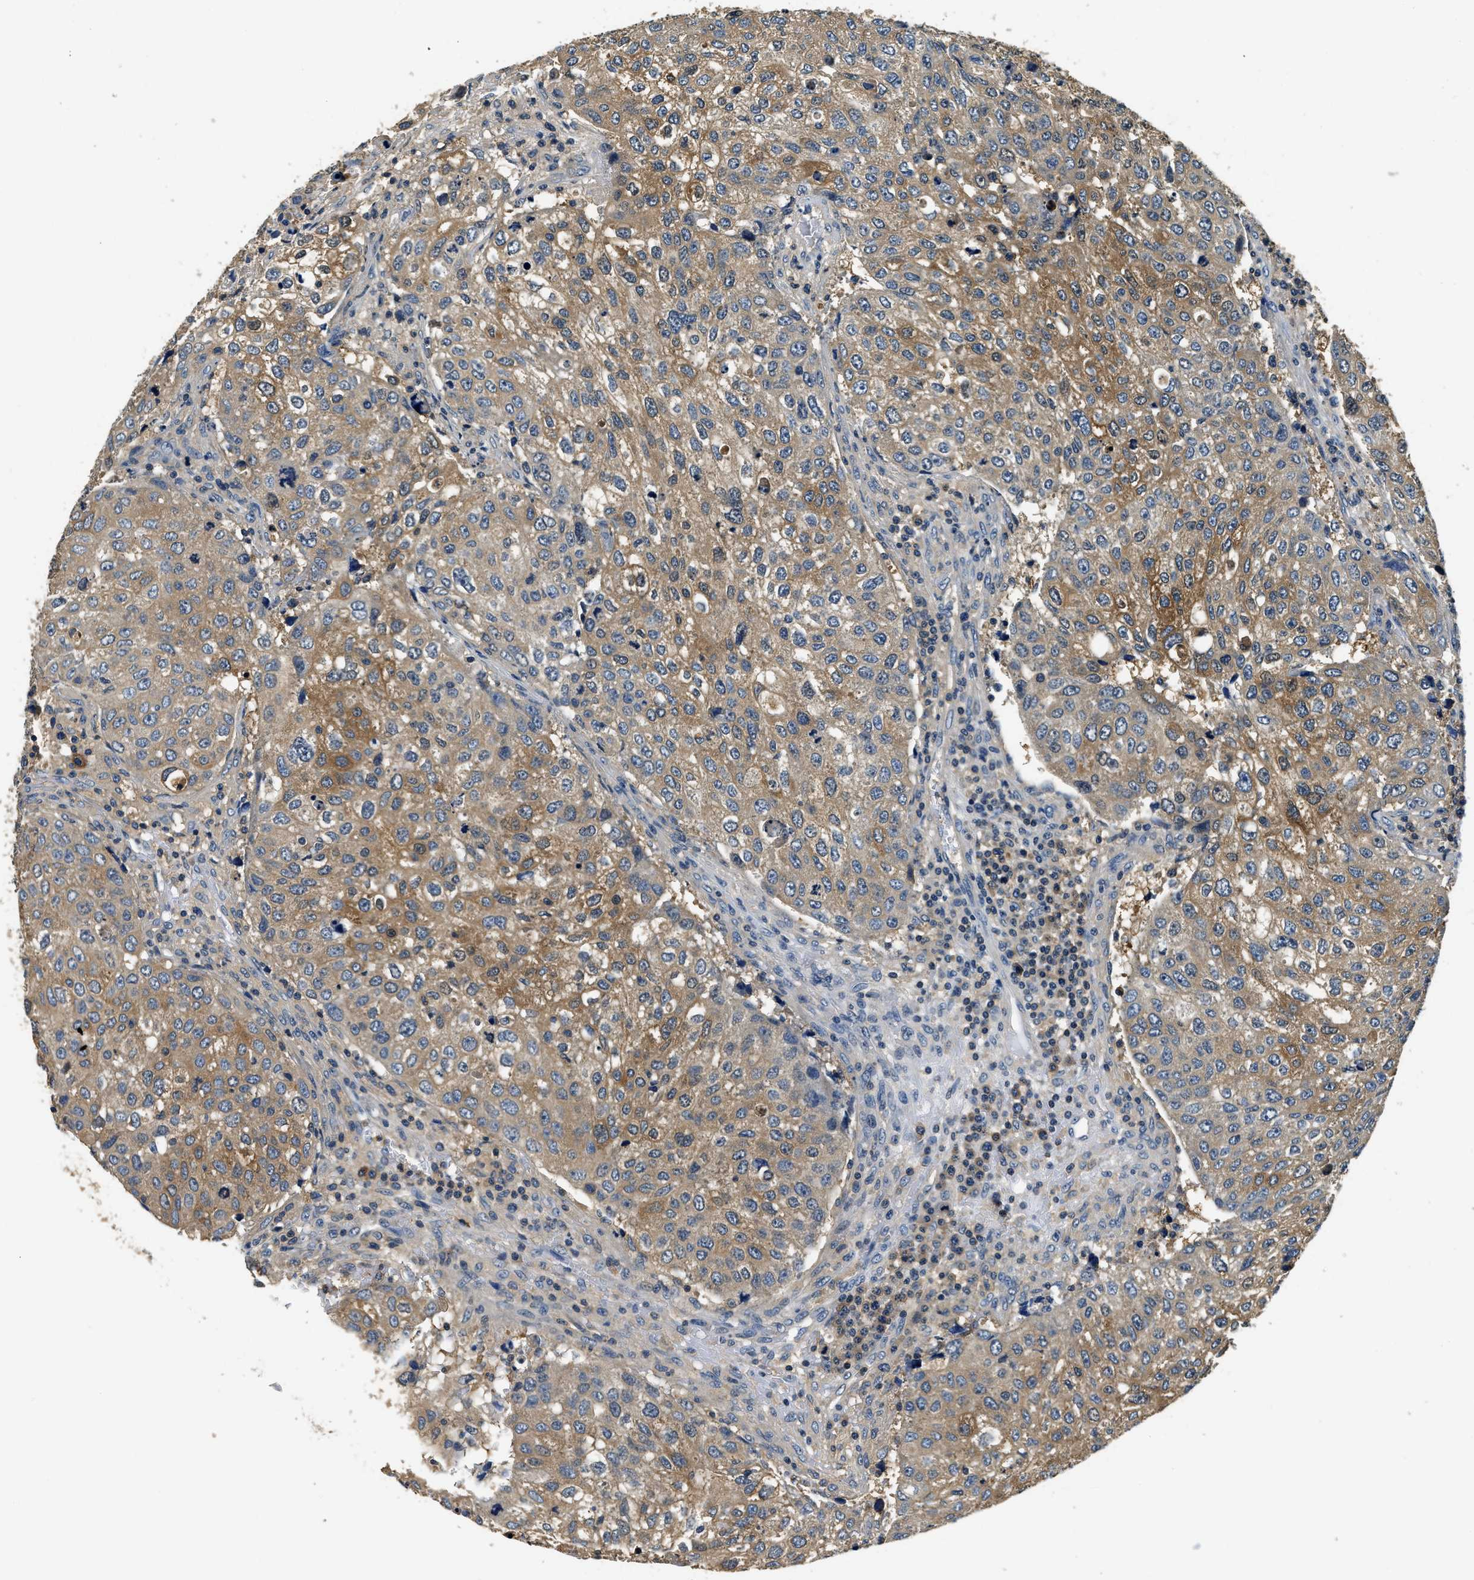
{"staining": {"intensity": "moderate", "quantity": ">75%", "location": "cytoplasmic/membranous"}, "tissue": "urothelial cancer", "cell_type": "Tumor cells", "image_type": "cancer", "snomed": [{"axis": "morphology", "description": "Urothelial carcinoma, High grade"}, {"axis": "topography", "description": "Lymph node"}, {"axis": "topography", "description": "Urinary bladder"}], "caption": "A histopathology image of human high-grade urothelial carcinoma stained for a protein exhibits moderate cytoplasmic/membranous brown staining in tumor cells. (brown staining indicates protein expression, while blue staining denotes nuclei).", "gene": "RESF1", "patient": {"sex": "male", "age": 51}}